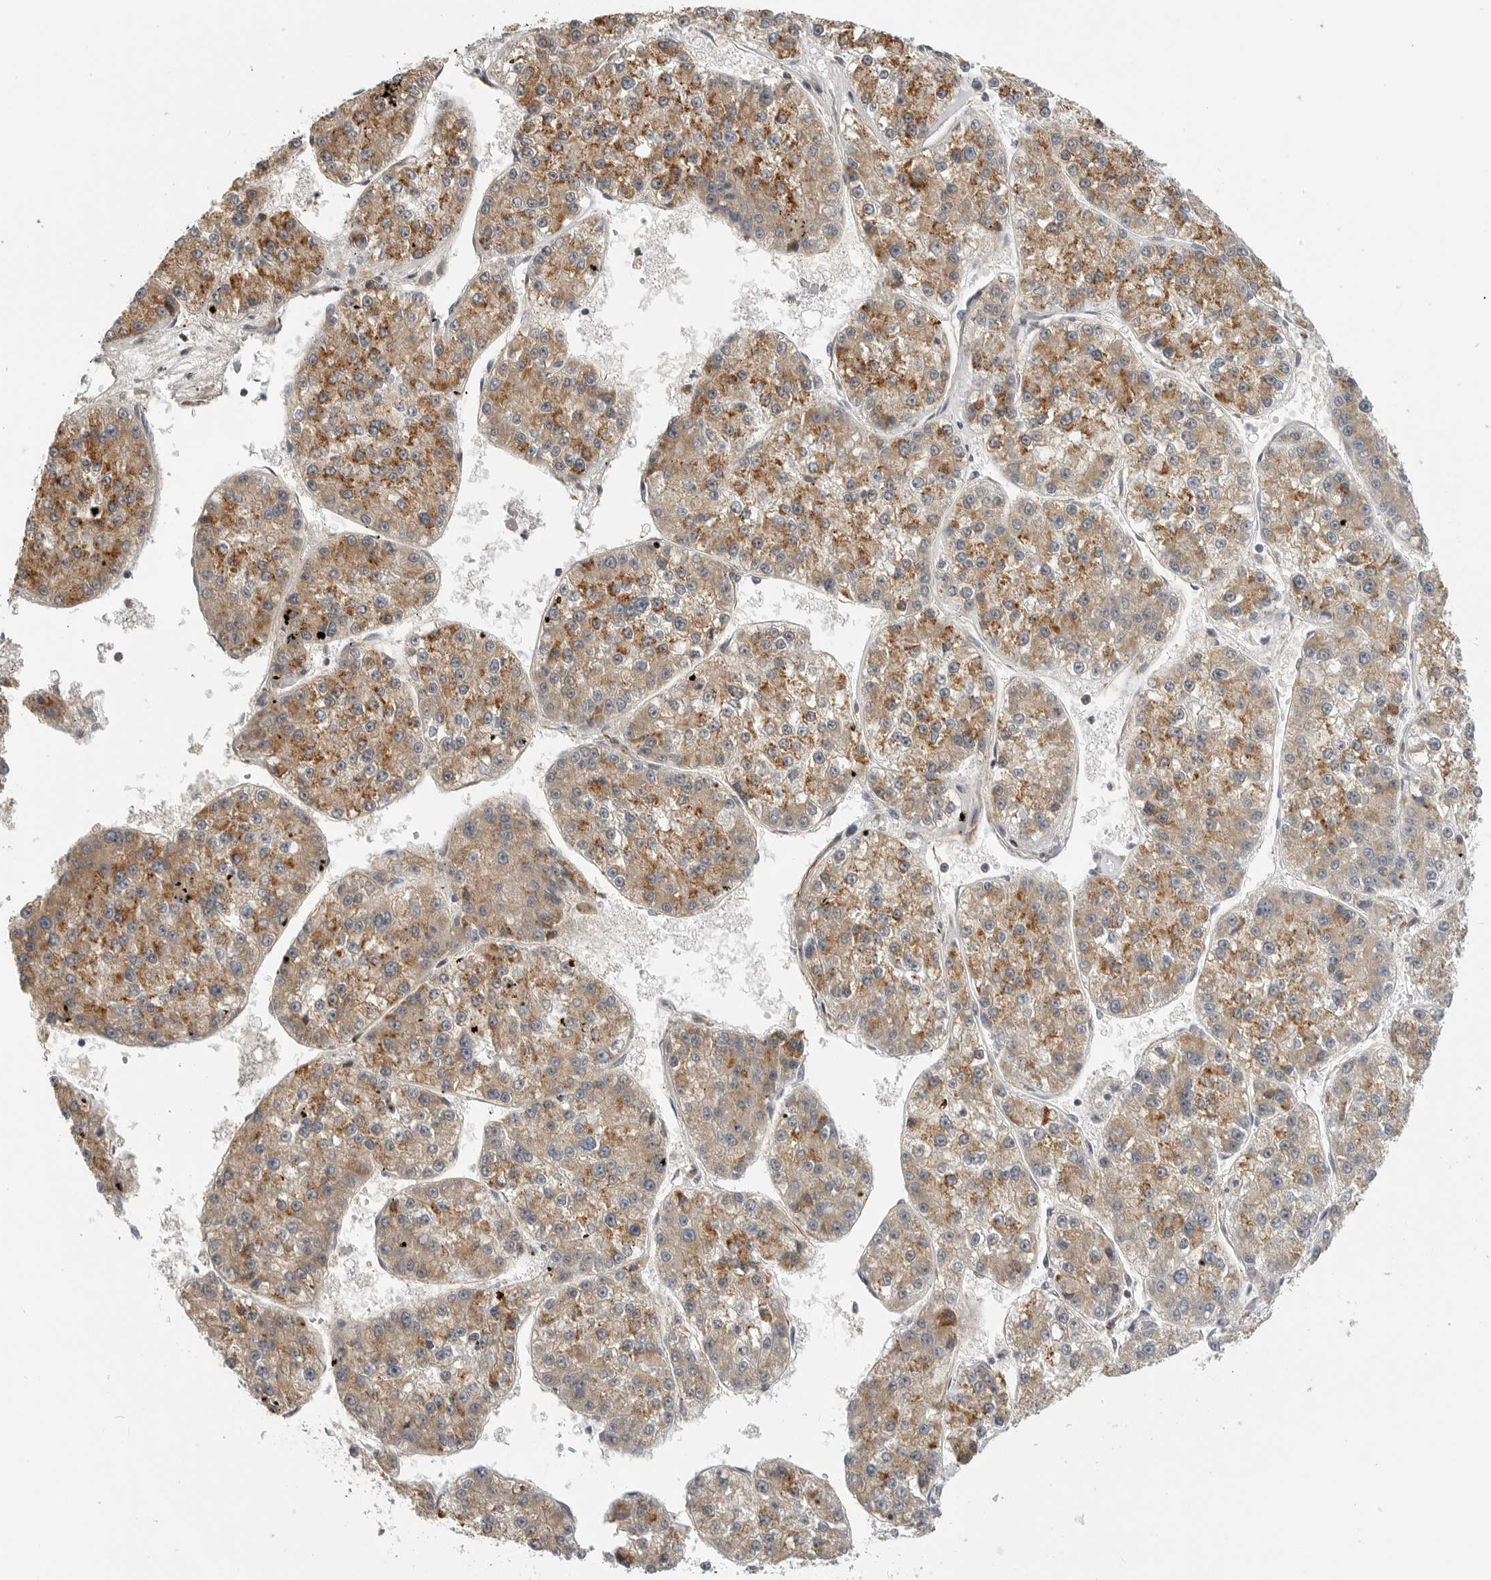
{"staining": {"intensity": "moderate", "quantity": ">75%", "location": "cytoplasmic/membranous"}, "tissue": "liver cancer", "cell_type": "Tumor cells", "image_type": "cancer", "snomed": [{"axis": "morphology", "description": "Carcinoma, Hepatocellular, NOS"}, {"axis": "topography", "description": "Liver"}], "caption": "Liver hepatocellular carcinoma stained for a protein (brown) demonstrates moderate cytoplasmic/membranous positive positivity in approximately >75% of tumor cells.", "gene": "RXFP3", "patient": {"sex": "female", "age": 73}}